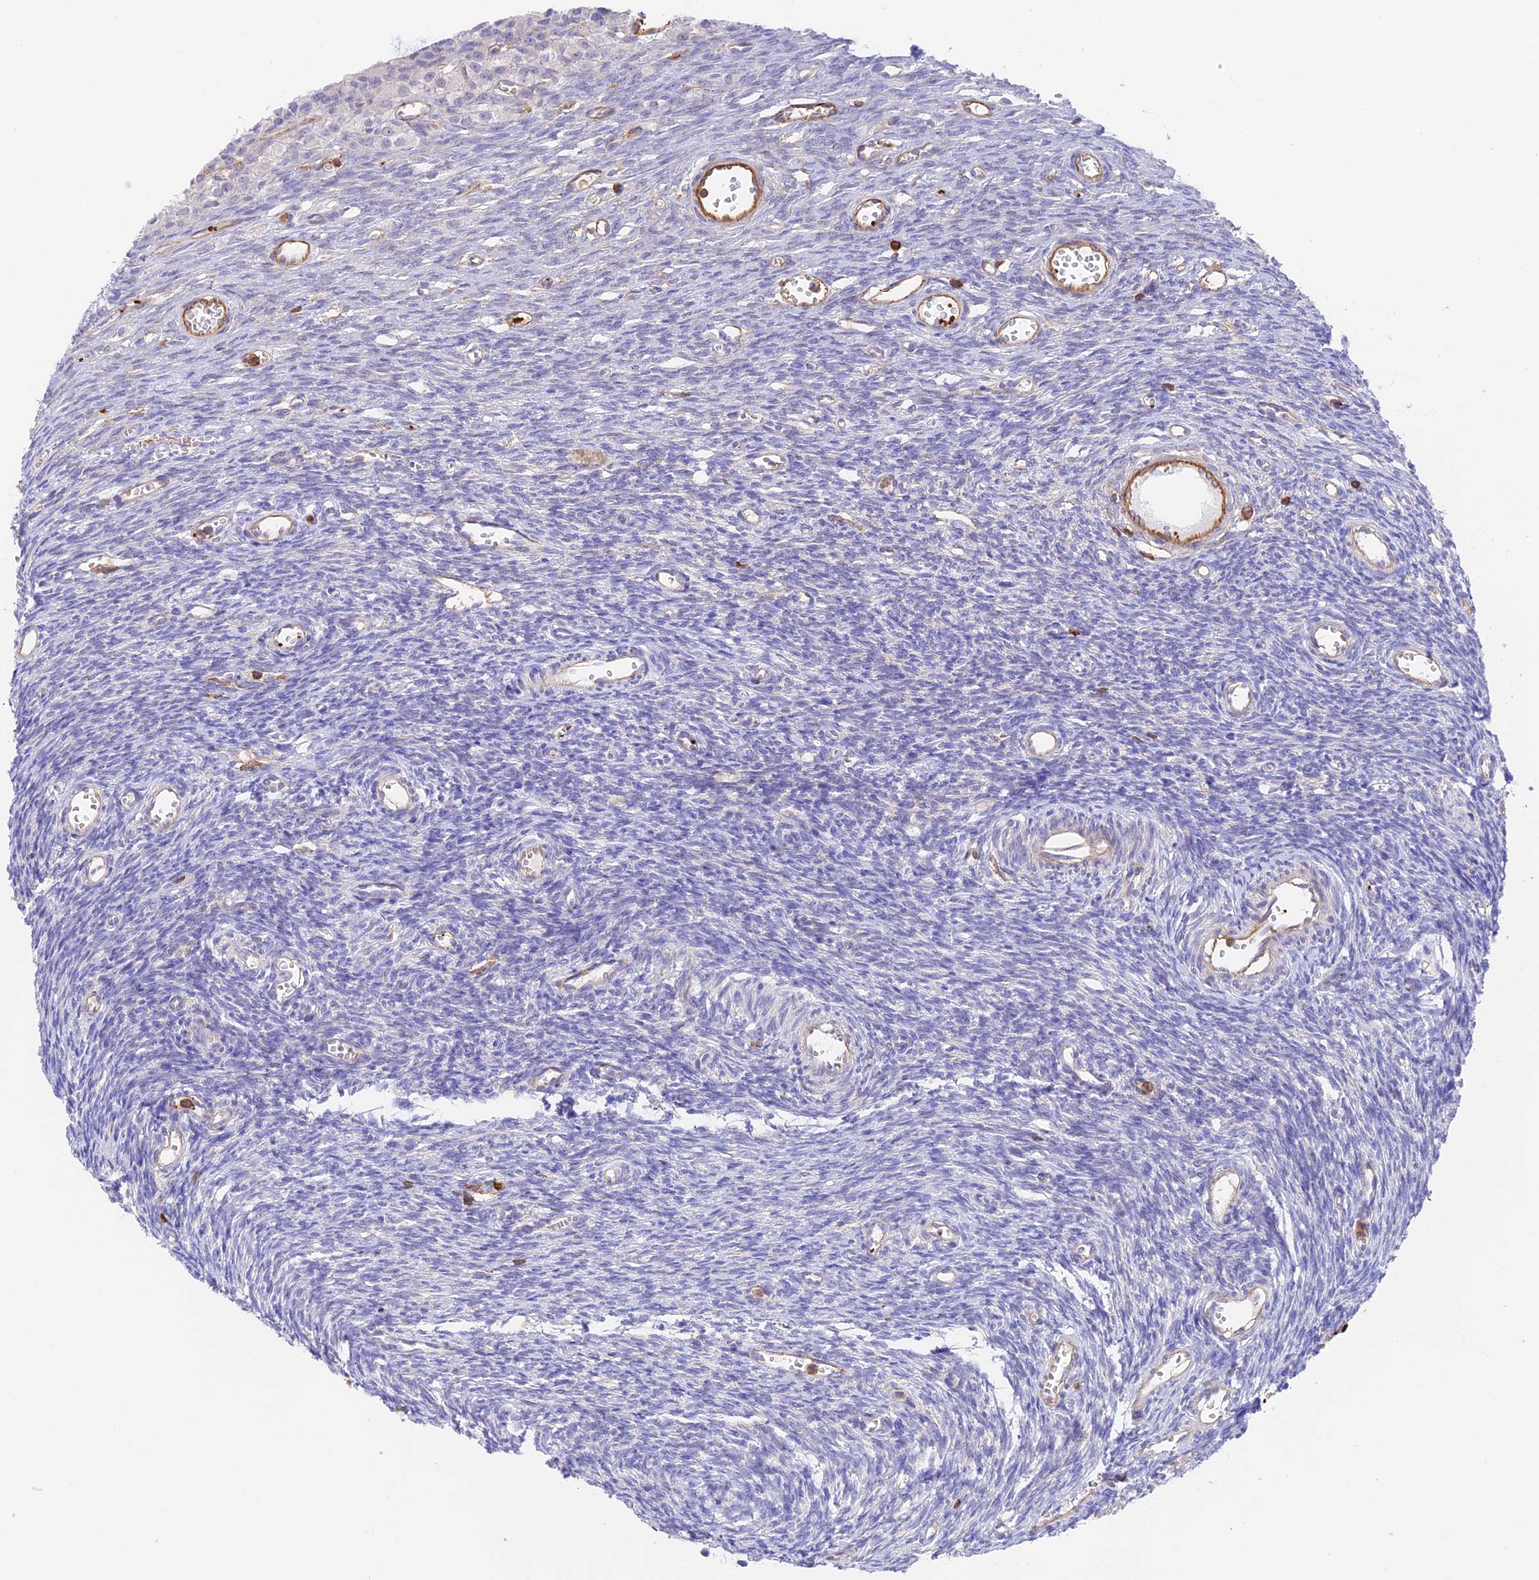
{"staining": {"intensity": "negative", "quantity": "none", "location": "none"}, "tissue": "ovary", "cell_type": "Ovarian stroma cells", "image_type": "normal", "snomed": [{"axis": "morphology", "description": "Normal tissue, NOS"}, {"axis": "topography", "description": "Ovary"}], "caption": "A high-resolution image shows immunohistochemistry (IHC) staining of normal ovary, which reveals no significant positivity in ovarian stroma cells.", "gene": "DENND1C", "patient": {"sex": "female", "age": 39}}